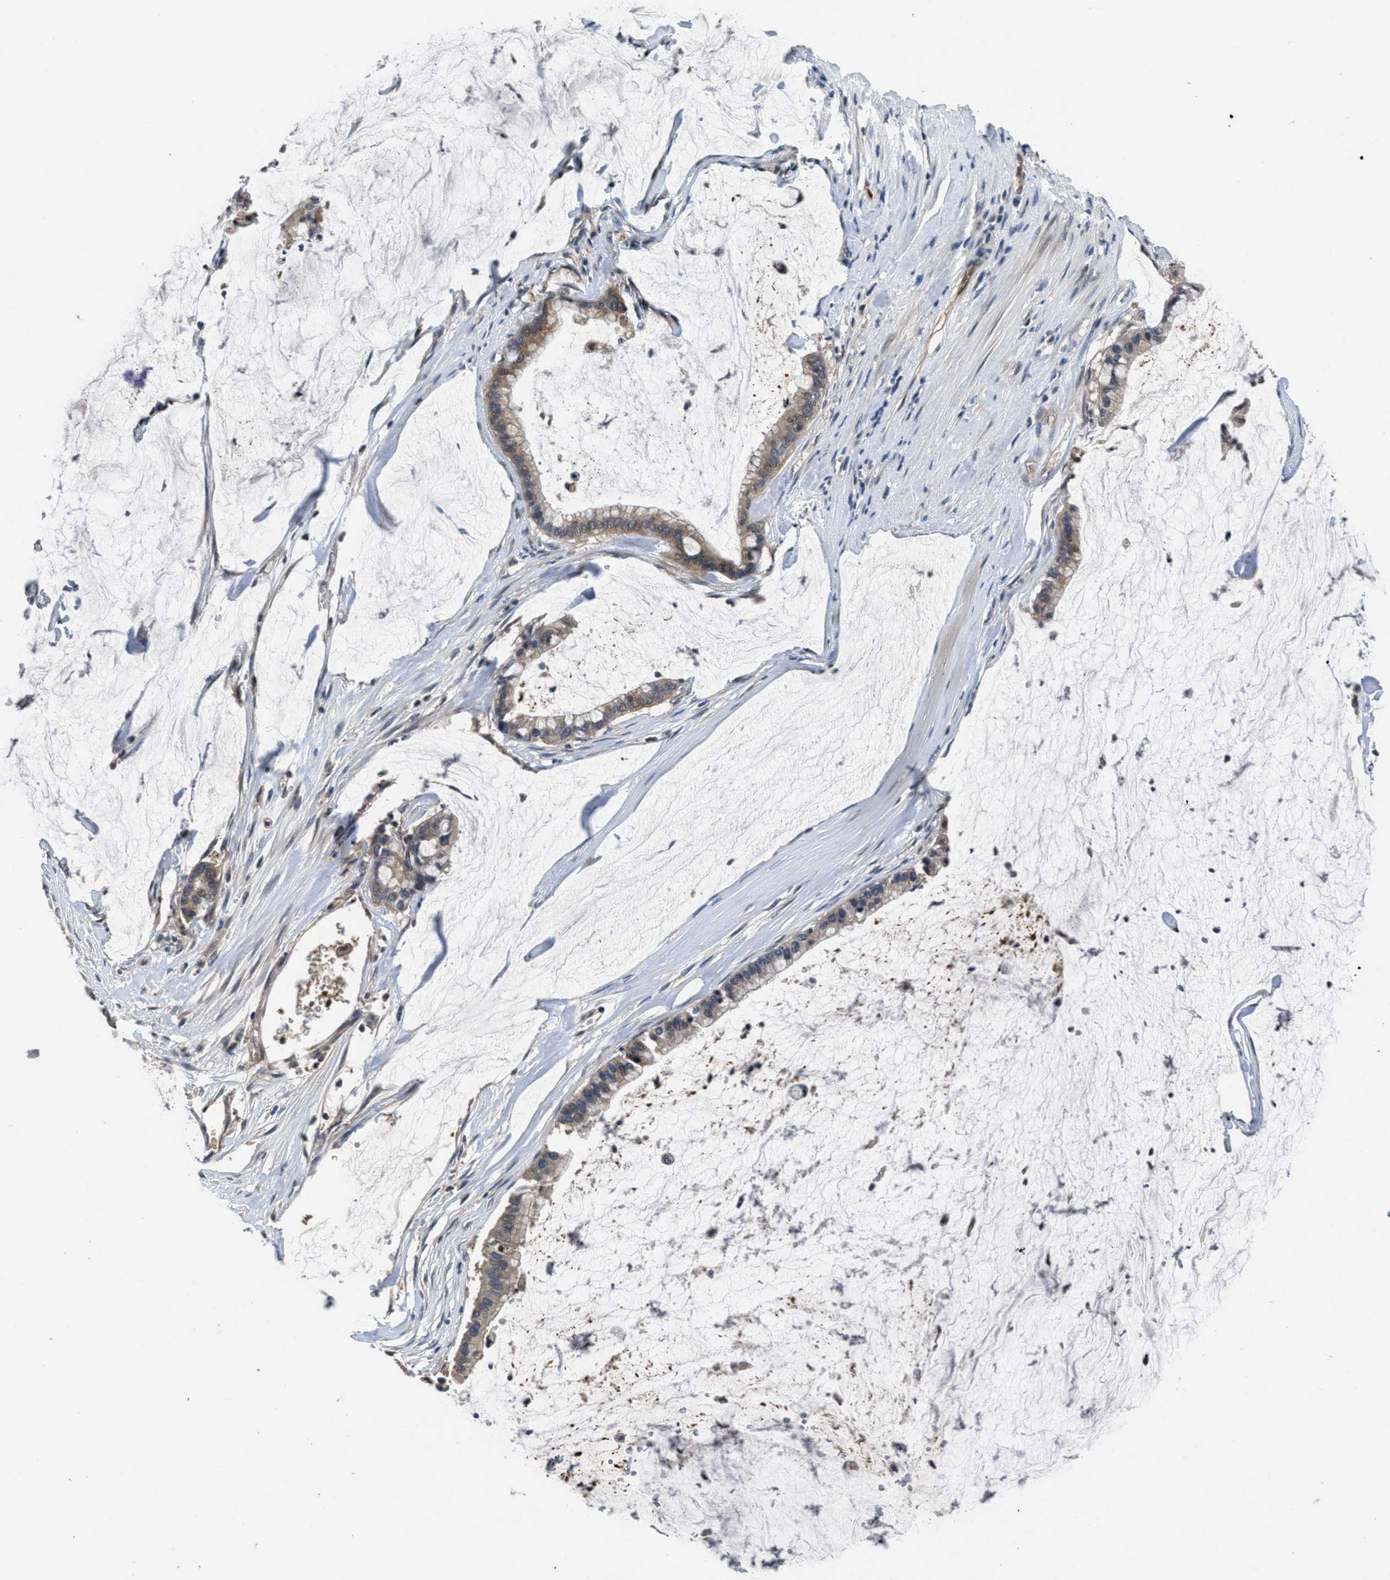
{"staining": {"intensity": "moderate", "quantity": ">75%", "location": "cytoplasmic/membranous"}, "tissue": "pancreatic cancer", "cell_type": "Tumor cells", "image_type": "cancer", "snomed": [{"axis": "morphology", "description": "Adenocarcinoma, NOS"}, {"axis": "topography", "description": "Pancreas"}], "caption": "Moderate cytoplasmic/membranous expression for a protein is appreciated in about >75% of tumor cells of adenocarcinoma (pancreatic) using immunohistochemistry (IHC).", "gene": "ANGPT1", "patient": {"sex": "male", "age": 41}}